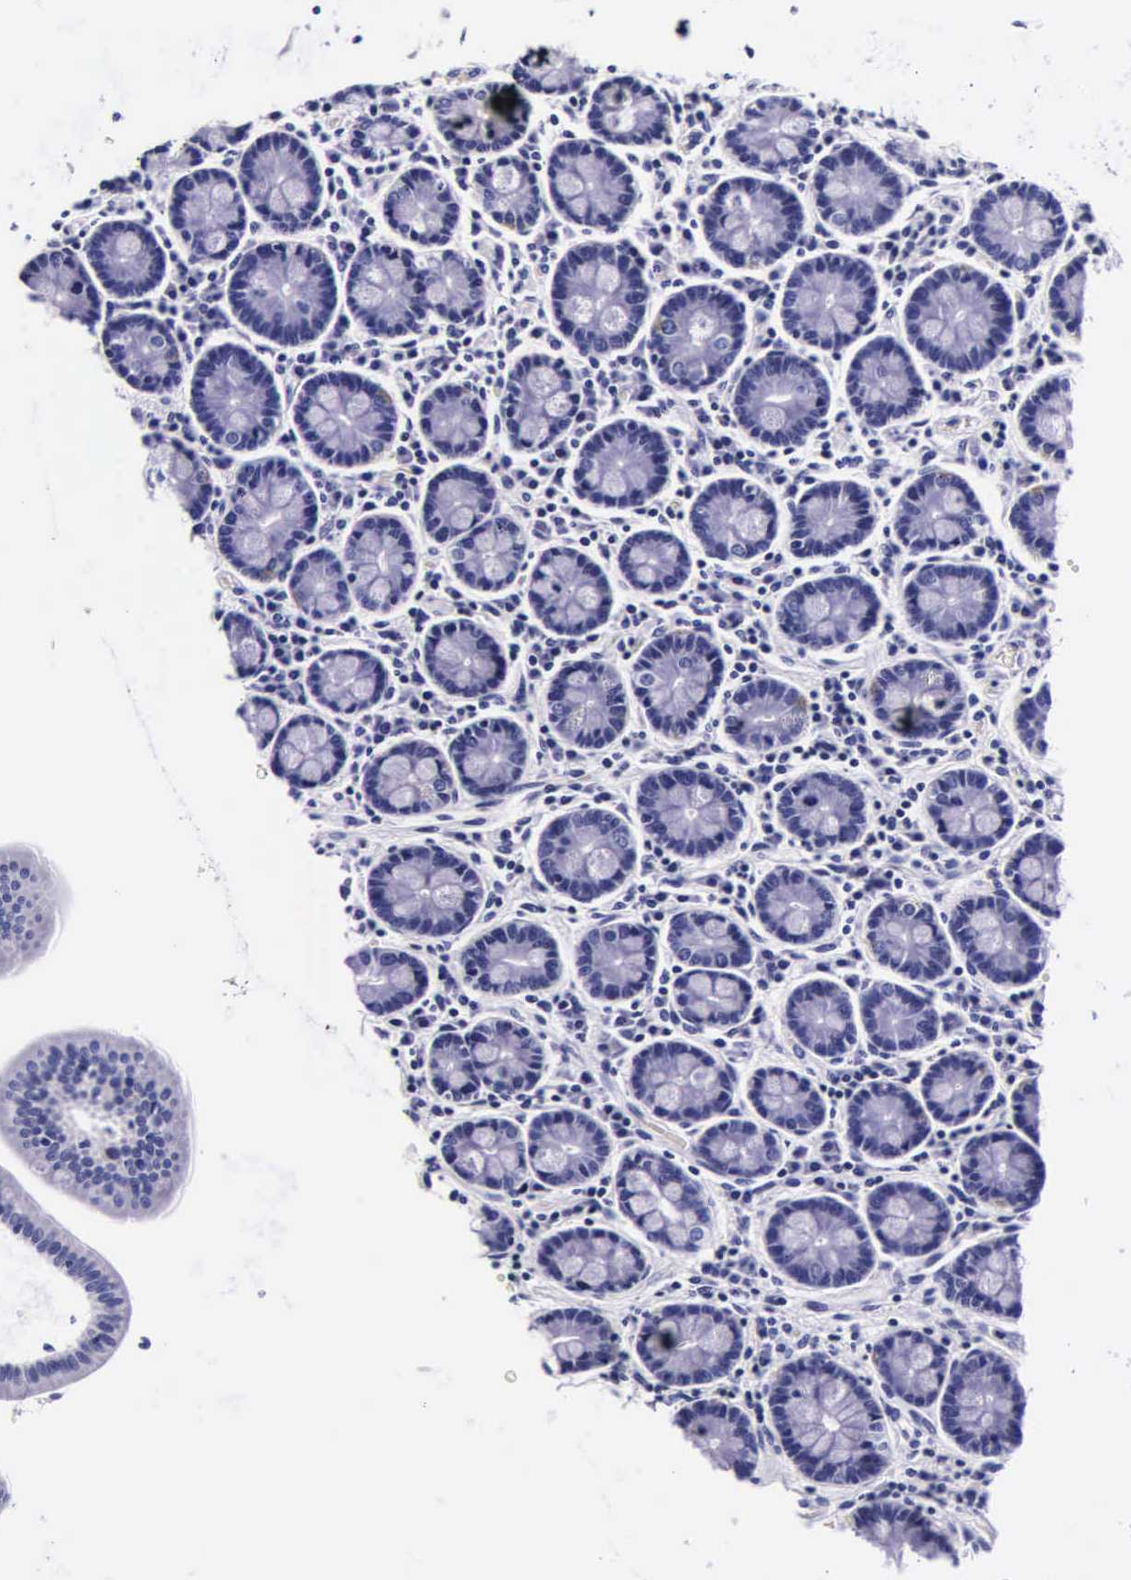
{"staining": {"intensity": "negative", "quantity": "none", "location": "none"}, "tissue": "duodenum", "cell_type": "Glandular cells", "image_type": "normal", "snomed": [{"axis": "morphology", "description": "Normal tissue, NOS"}, {"axis": "topography", "description": "Pancreas"}, {"axis": "topography", "description": "Duodenum"}], "caption": "This is a photomicrograph of immunohistochemistry (IHC) staining of unremarkable duodenum, which shows no positivity in glandular cells.", "gene": "DGCR2", "patient": {"sex": "male", "age": 79}}